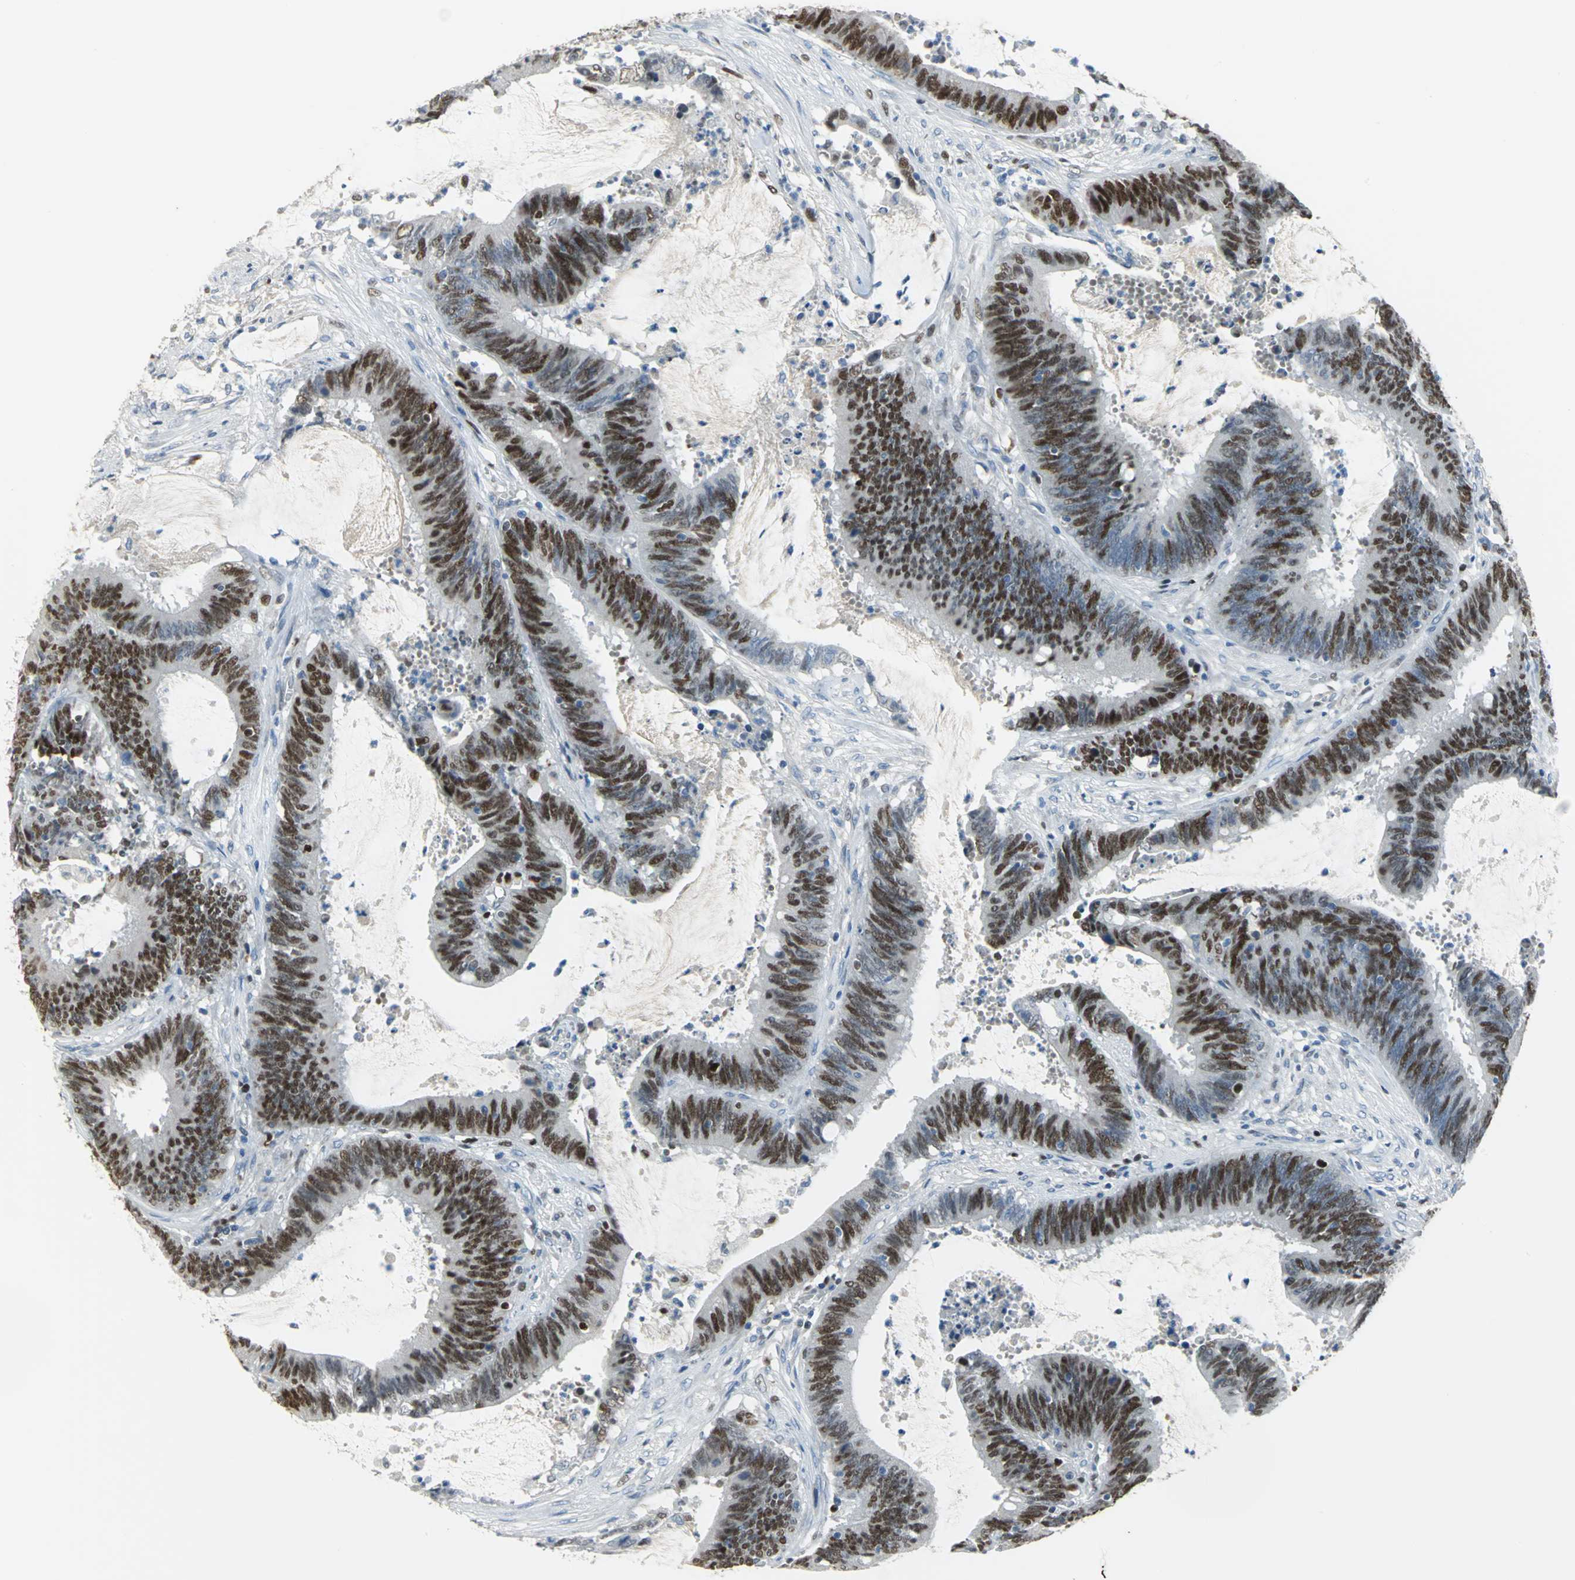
{"staining": {"intensity": "strong", "quantity": "25%-75%", "location": "nuclear"}, "tissue": "colorectal cancer", "cell_type": "Tumor cells", "image_type": "cancer", "snomed": [{"axis": "morphology", "description": "Adenocarcinoma, NOS"}, {"axis": "topography", "description": "Rectum"}], "caption": "A high amount of strong nuclear expression is seen in approximately 25%-75% of tumor cells in colorectal cancer (adenocarcinoma) tissue. (IHC, brightfield microscopy, high magnification).", "gene": "MCM3", "patient": {"sex": "female", "age": 66}}